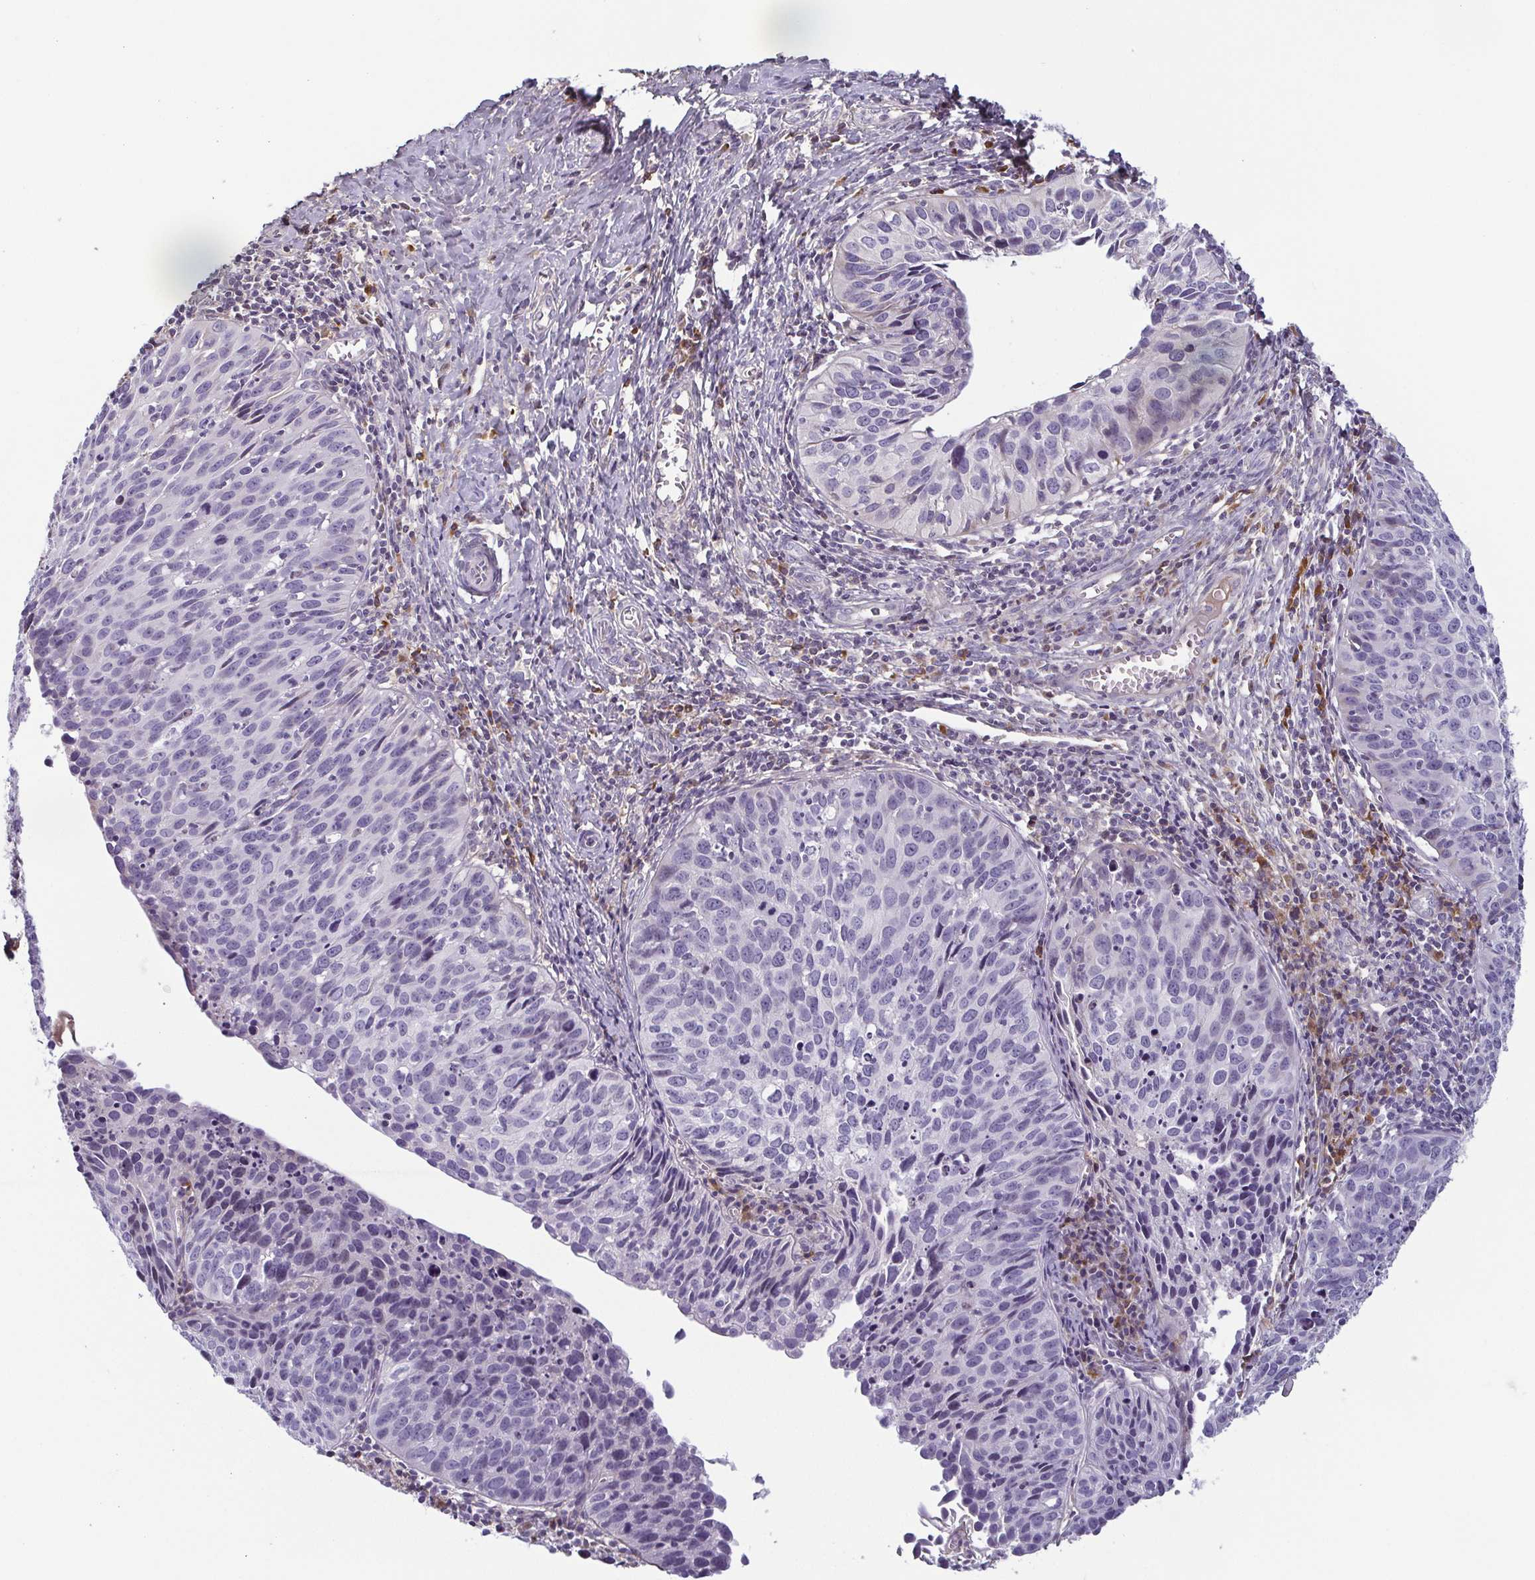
{"staining": {"intensity": "negative", "quantity": "none", "location": "none"}, "tissue": "cervical cancer", "cell_type": "Tumor cells", "image_type": "cancer", "snomed": [{"axis": "morphology", "description": "Squamous cell carcinoma, NOS"}, {"axis": "topography", "description": "Cervix"}], "caption": "High magnification brightfield microscopy of cervical squamous cell carcinoma stained with DAB (brown) and counterstained with hematoxylin (blue): tumor cells show no significant staining. (Stains: DAB IHC with hematoxylin counter stain, Microscopy: brightfield microscopy at high magnification).", "gene": "ECM1", "patient": {"sex": "female", "age": 31}}